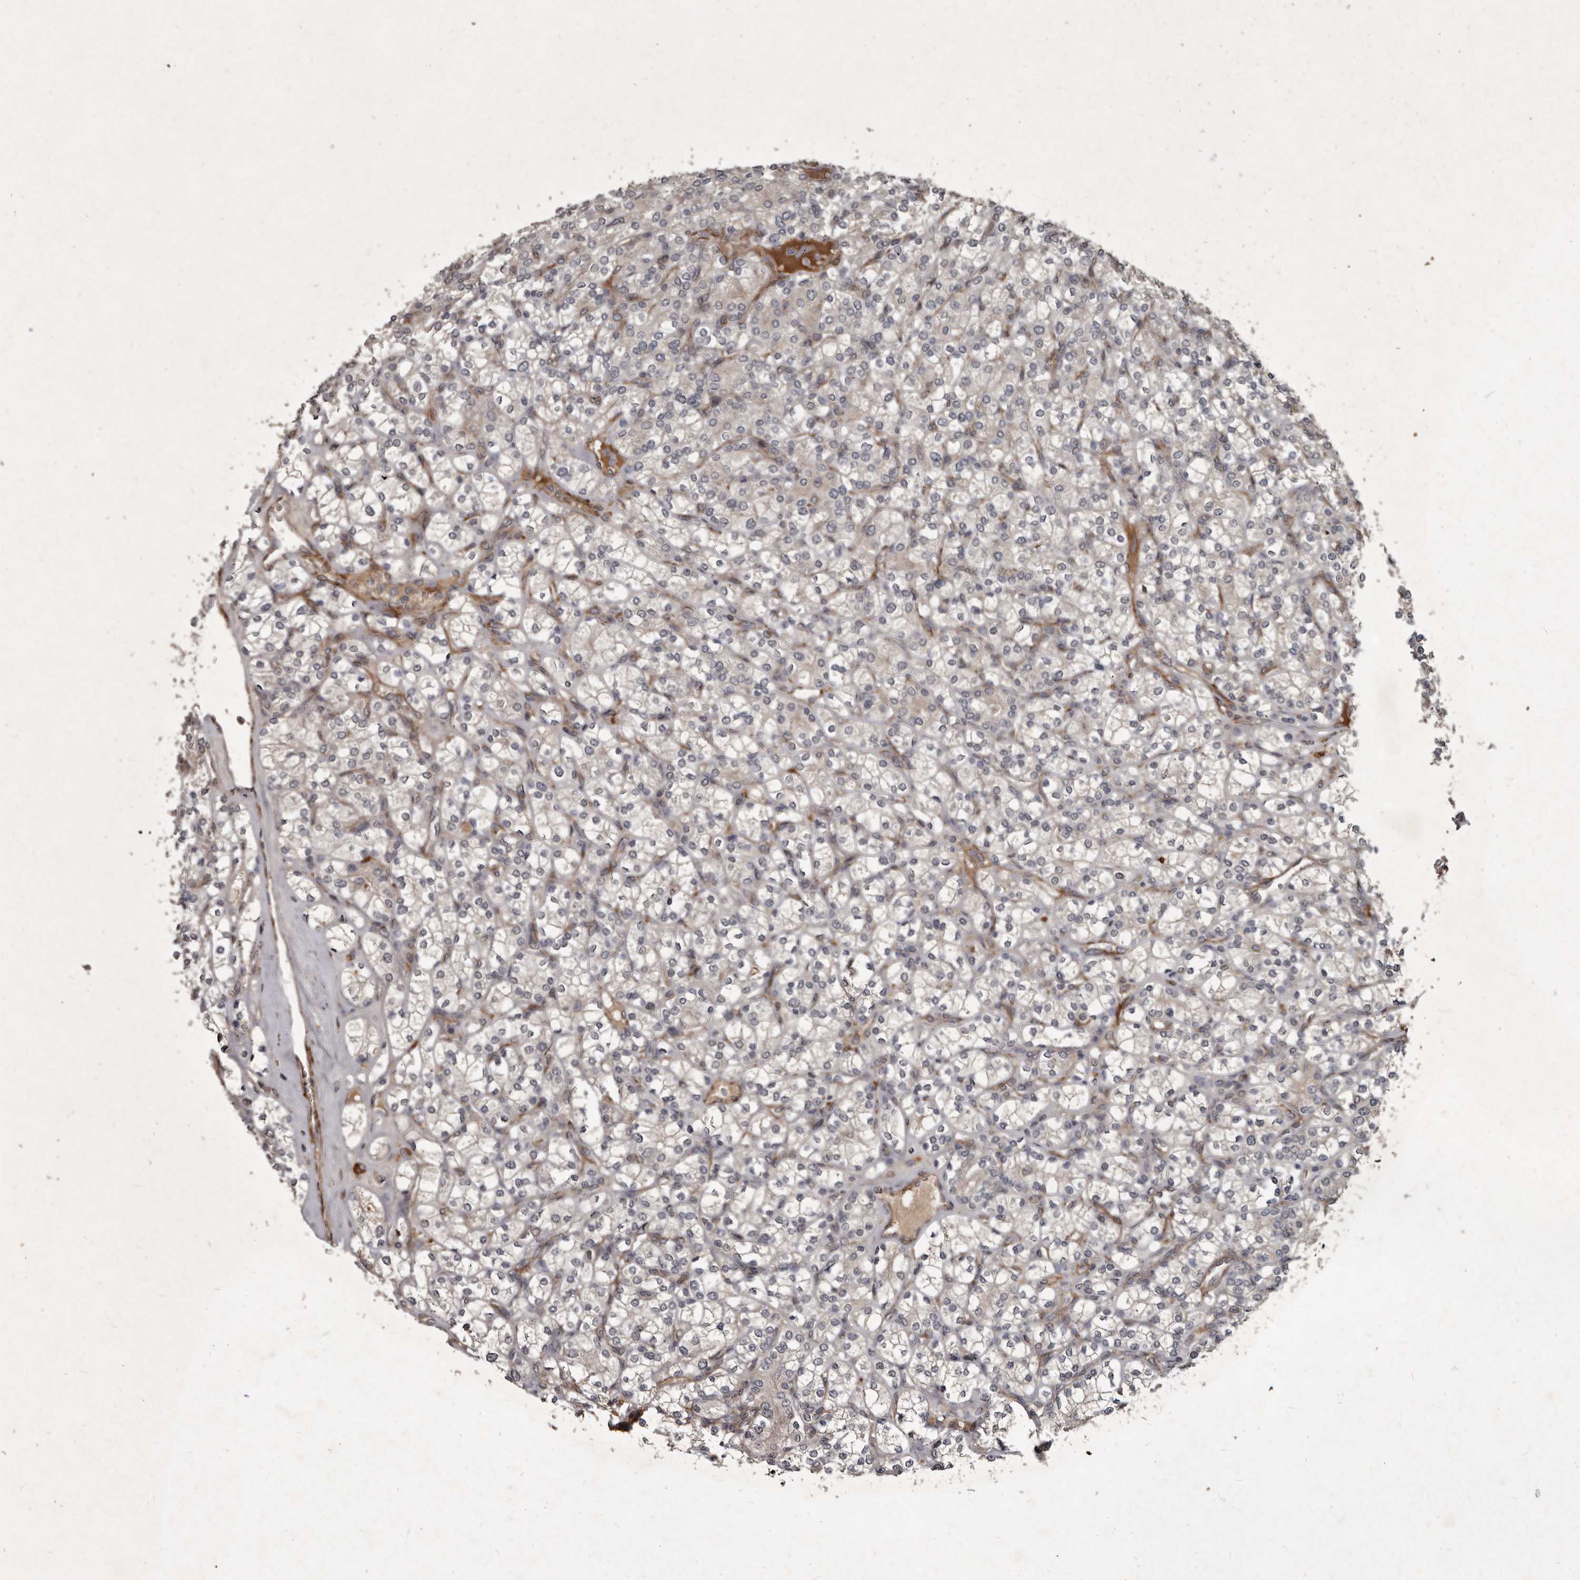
{"staining": {"intensity": "negative", "quantity": "none", "location": "none"}, "tissue": "renal cancer", "cell_type": "Tumor cells", "image_type": "cancer", "snomed": [{"axis": "morphology", "description": "Adenocarcinoma, NOS"}, {"axis": "topography", "description": "Kidney"}], "caption": "Micrograph shows no significant protein expression in tumor cells of renal adenocarcinoma.", "gene": "MRPS15", "patient": {"sex": "male", "age": 77}}